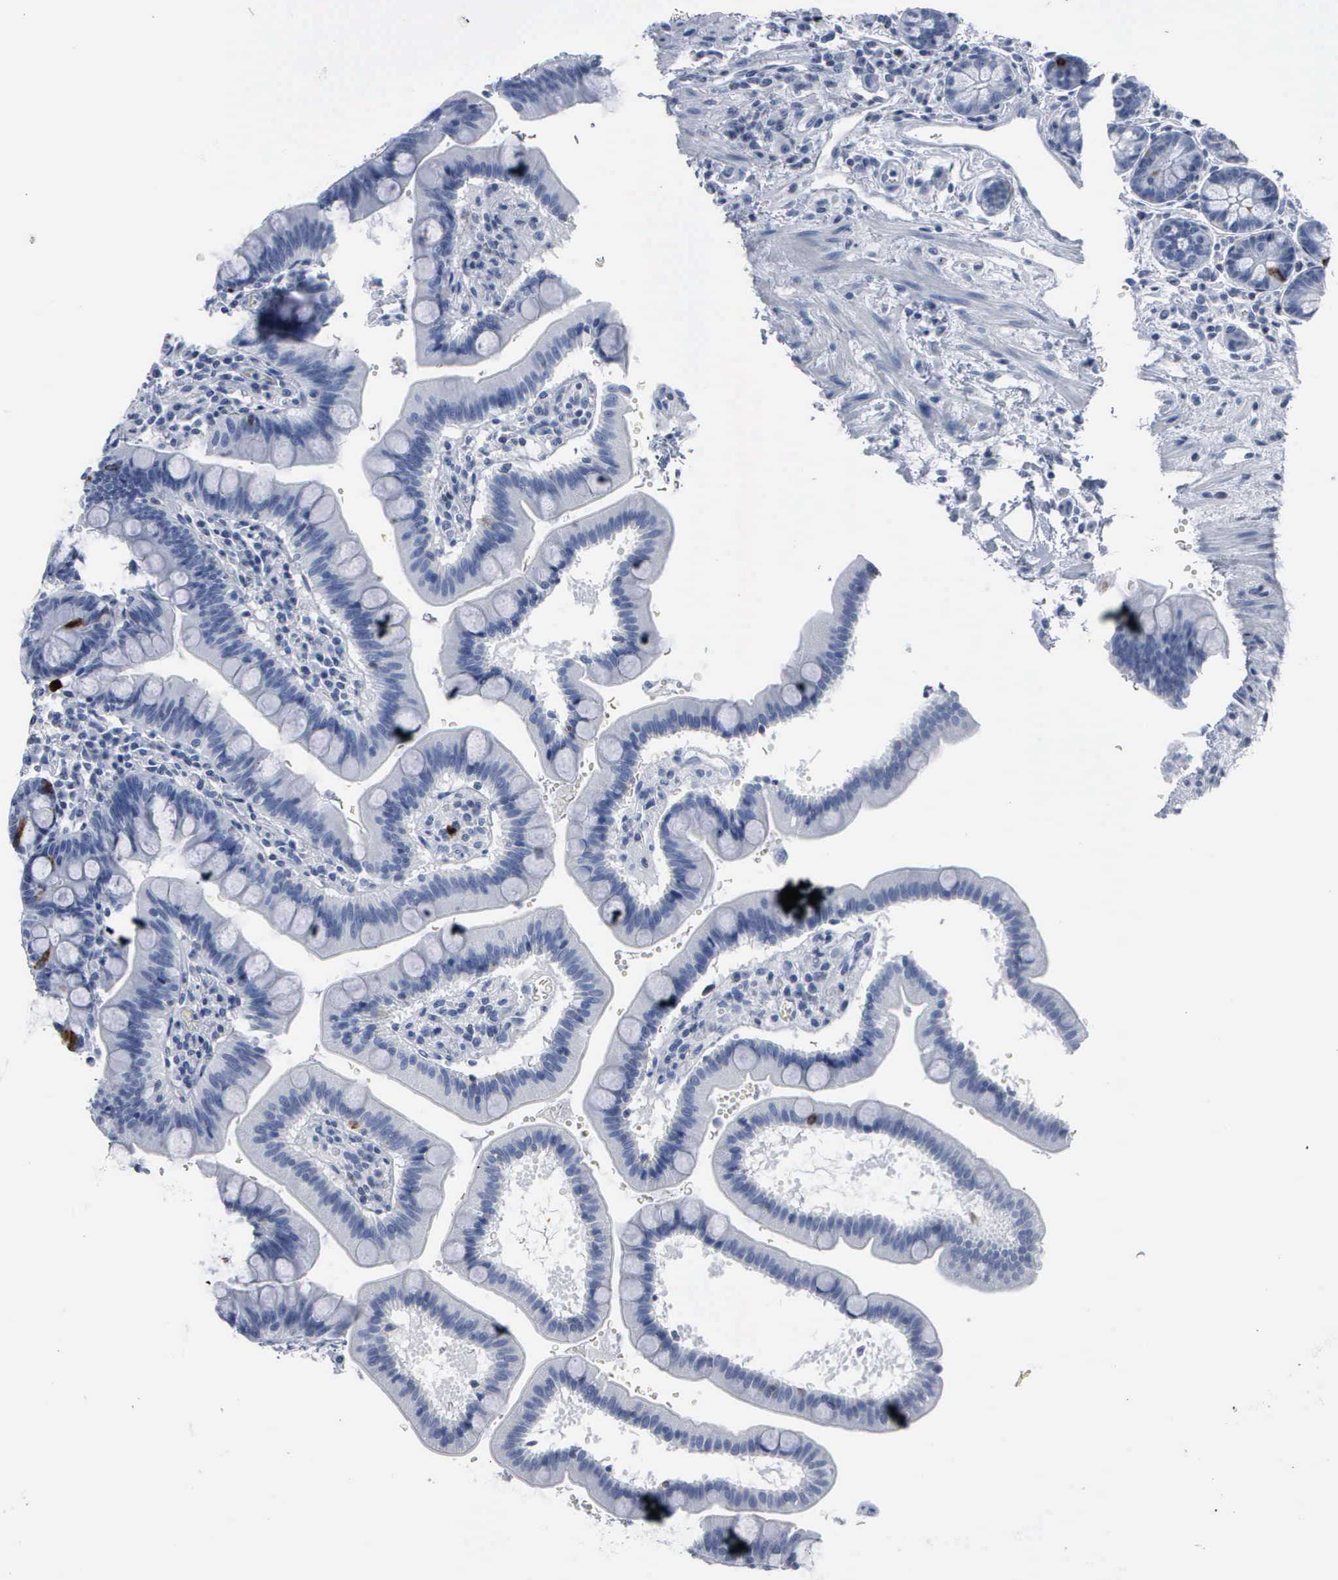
{"staining": {"intensity": "moderate", "quantity": "<25%", "location": "cytoplasmic/membranous,nuclear"}, "tissue": "duodenum", "cell_type": "Glandular cells", "image_type": "normal", "snomed": [{"axis": "morphology", "description": "Normal tissue, NOS"}, {"axis": "topography", "description": "Pancreas"}, {"axis": "topography", "description": "Duodenum"}], "caption": "Approximately <25% of glandular cells in normal duodenum demonstrate moderate cytoplasmic/membranous,nuclear protein expression as visualized by brown immunohistochemical staining.", "gene": "CCNB1", "patient": {"sex": "male", "age": 79}}